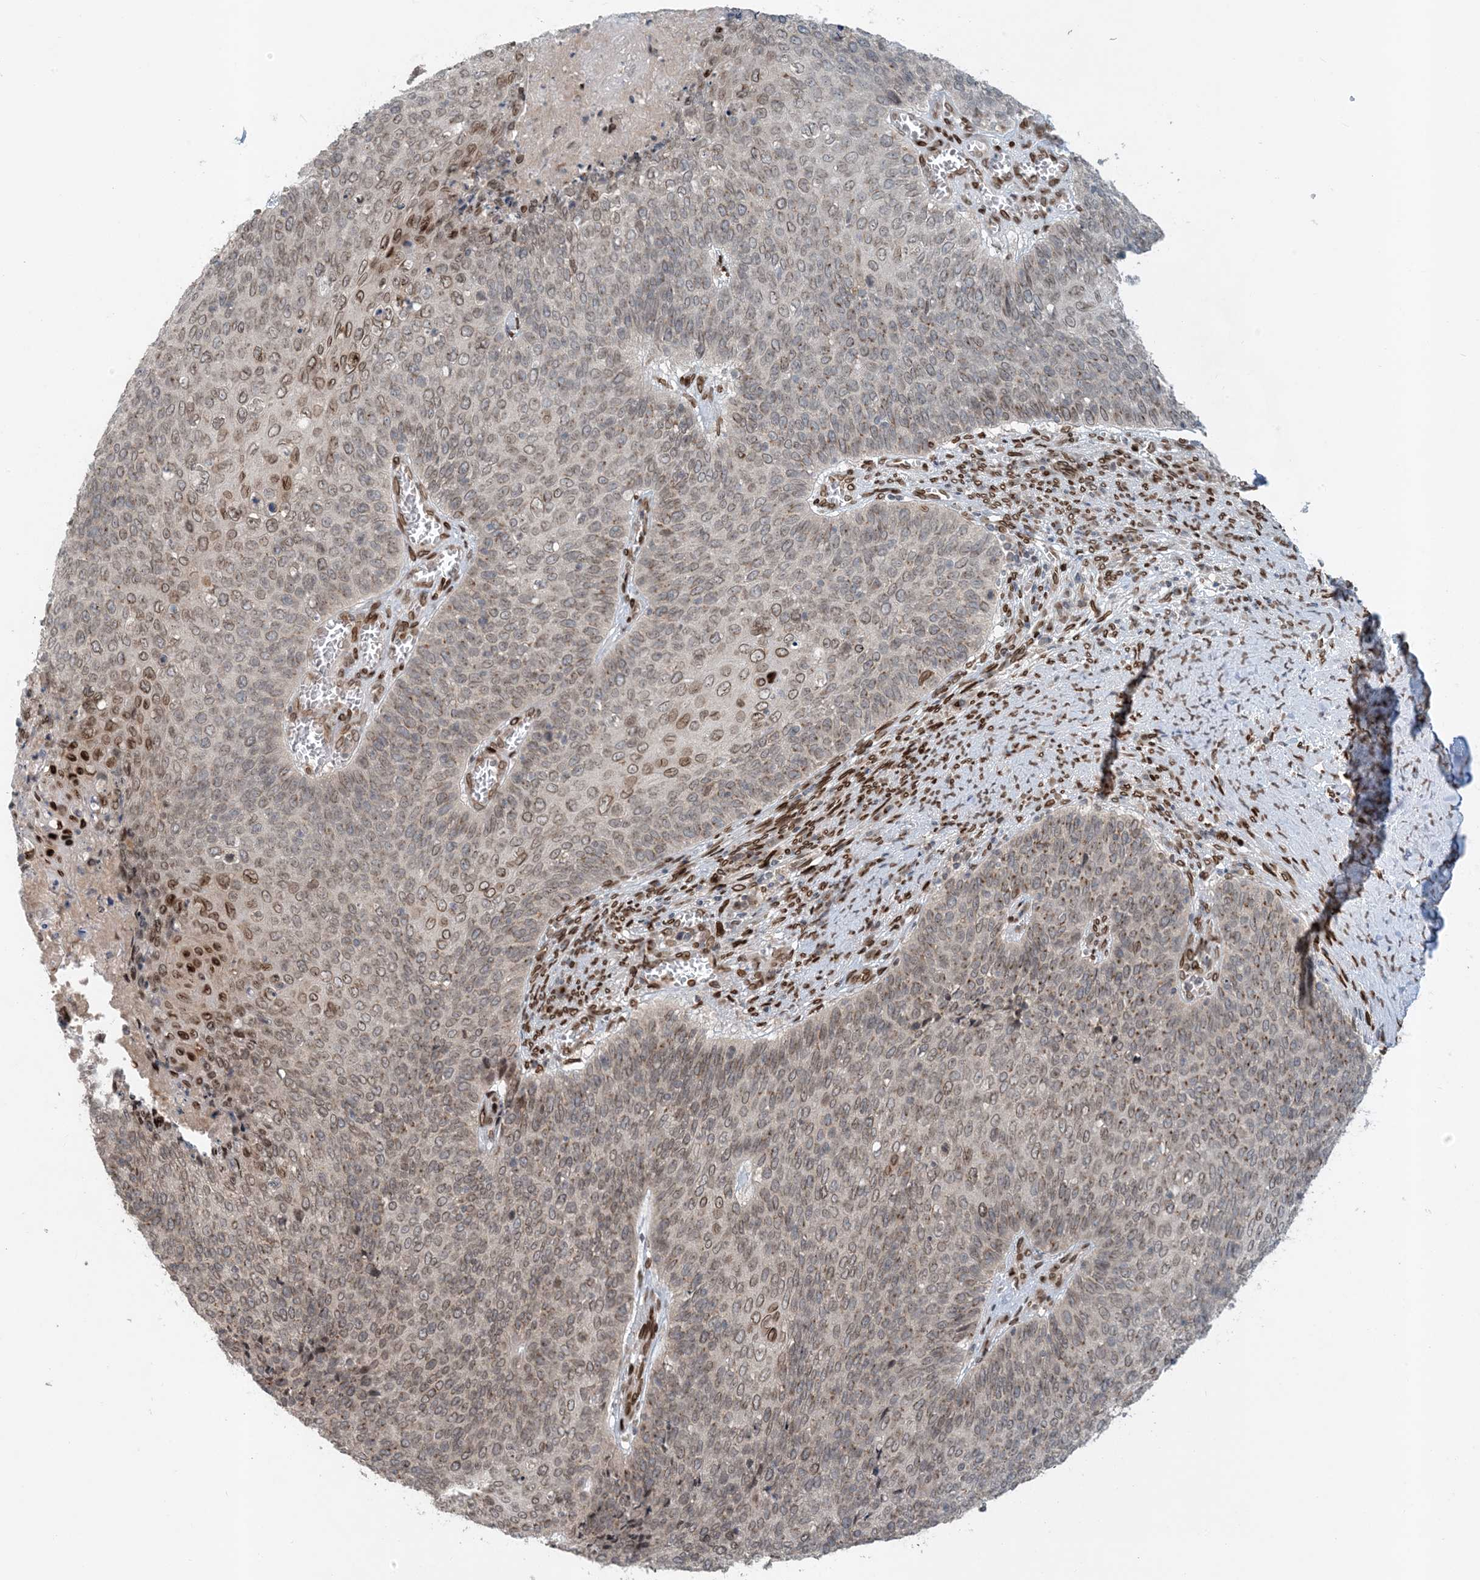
{"staining": {"intensity": "weak", "quantity": ">75%", "location": "cytoplasmic/membranous,nuclear"}, "tissue": "cervical cancer", "cell_type": "Tumor cells", "image_type": "cancer", "snomed": [{"axis": "morphology", "description": "Squamous cell carcinoma, NOS"}, {"axis": "topography", "description": "Cervix"}], "caption": "Protein expression analysis of human cervical squamous cell carcinoma reveals weak cytoplasmic/membranous and nuclear staining in about >75% of tumor cells.", "gene": "SLC35A2", "patient": {"sex": "female", "age": 39}}